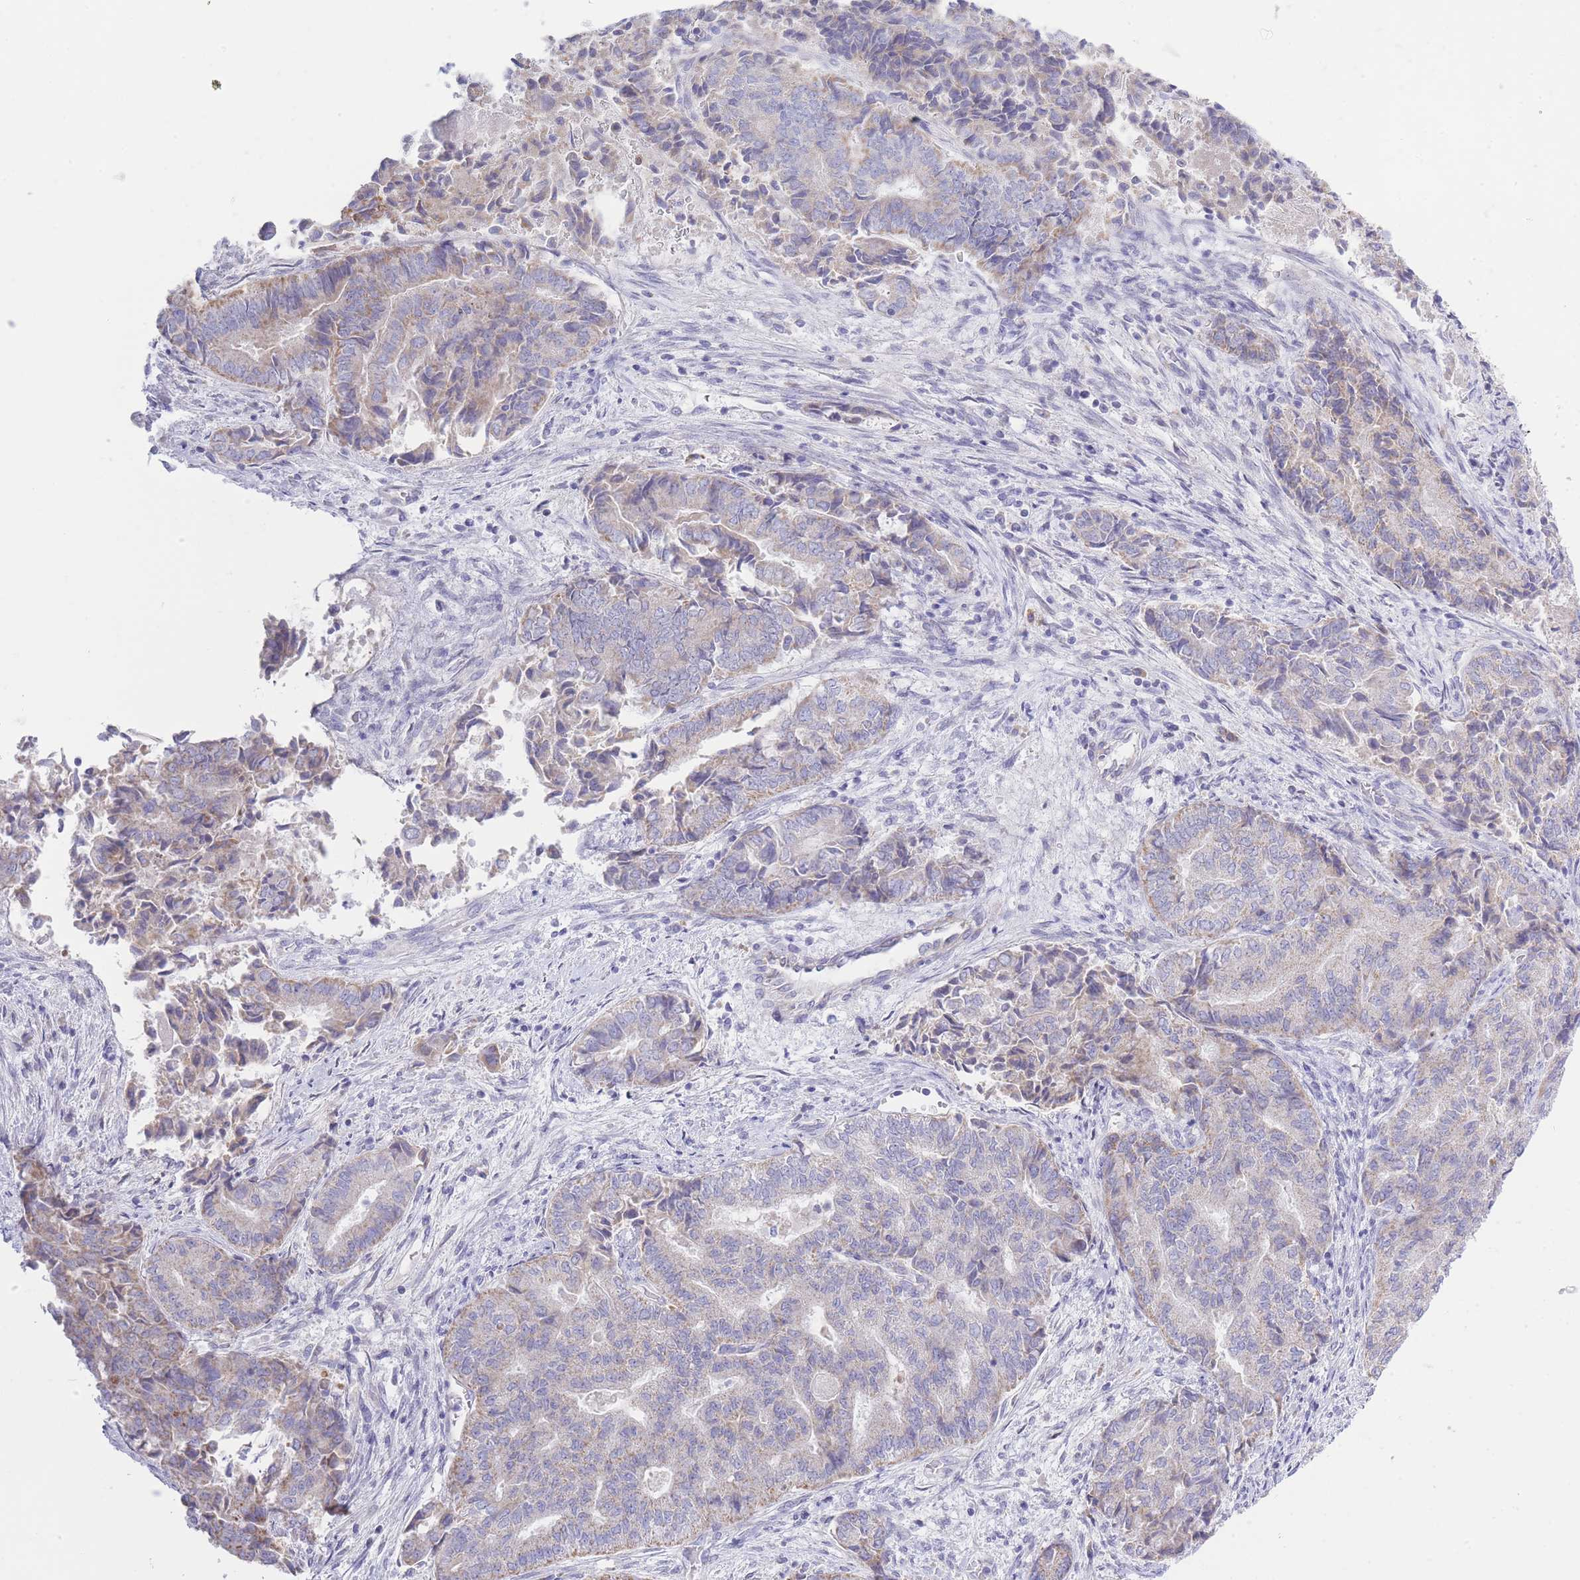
{"staining": {"intensity": "weak", "quantity": "25%-75%", "location": "cytoplasmic/membranous"}, "tissue": "endometrial cancer", "cell_type": "Tumor cells", "image_type": "cancer", "snomed": [{"axis": "morphology", "description": "Adenocarcinoma, NOS"}, {"axis": "topography", "description": "Endometrium"}], "caption": "The histopathology image displays staining of endometrial cancer, revealing weak cytoplasmic/membranous protein positivity (brown color) within tumor cells.", "gene": "NANP", "patient": {"sex": "female", "age": 80}}